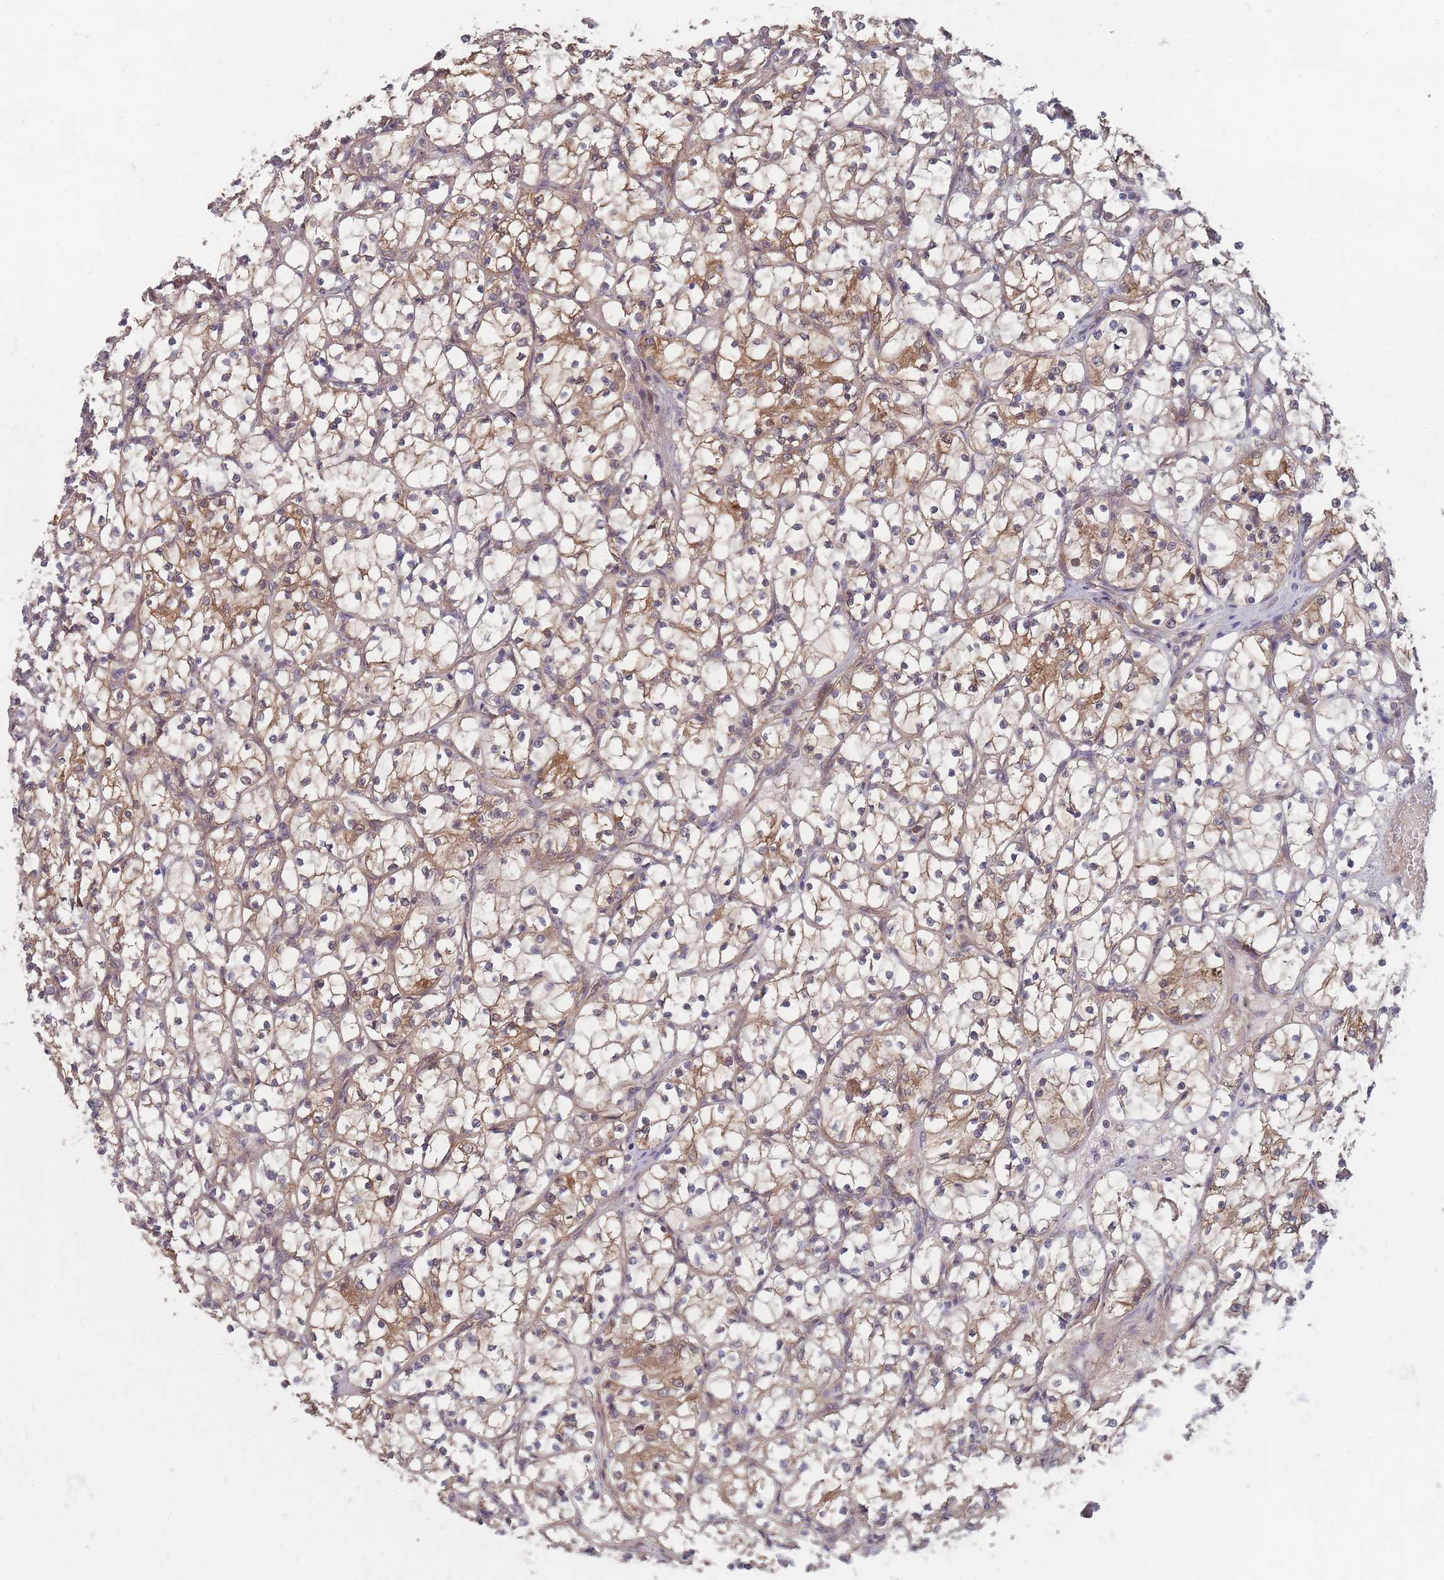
{"staining": {"intensity": "moderate", "quantity": "25%-75%", "location": "cytoplasmic/membranous"}, "tissue": "renal cancer", "cell_type": "Tumor cells", "image_type": "cancer", "snomed": [{"axis": "morphology", "description": "Adenocarcinoma, NOS"}, {"axis": "topography", "description": "Kidney"}], "caption": "A brown stain highlights moderate cytoplasmic/membranous positivity of a protein in human renal cancer (adenocarcinoma) tumor cells.", "gene": "CNTRL", "patient": {"sex": "female", "age": 69}}